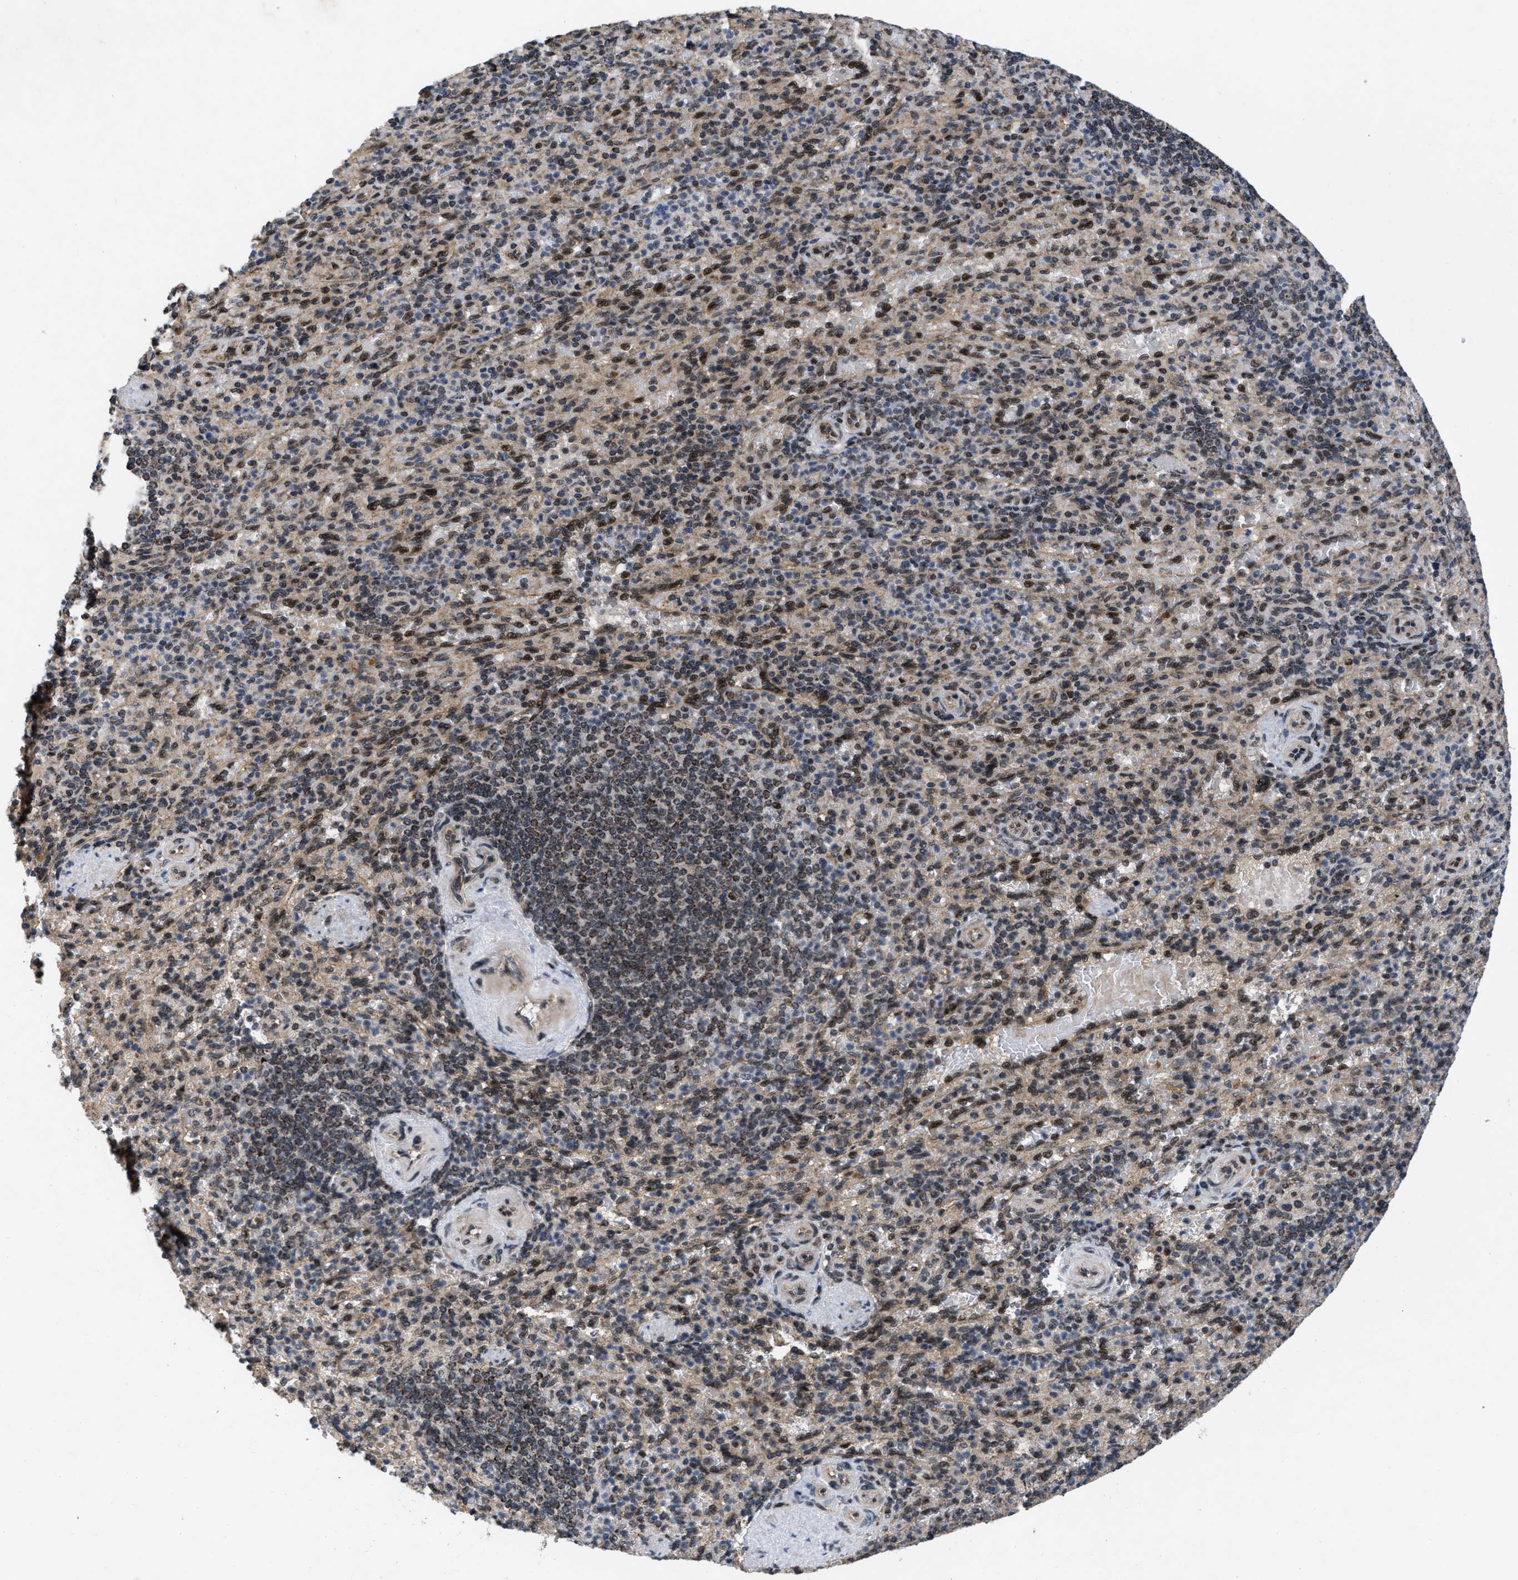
{"staining": {"intensity": "moderate", "quantity": "25%-75%", "location": "cytoplasmic/membranous,nuclear"}, "tissue": "spleen", "cell_type": "Cells in red pulp", "image_type": "normal", "snomed": [{"axis": "morphology", "description": "Normal tissue, NOS"}, {"axis": "topography", "description": "Spleen"}], "caption": "Cells in red pulp show medium levels of moderate cytoplasmic/membranous,nuclear positivity in about 25%-75% of cells in unremarkable spleen.", "gene": "ZNHIT1", "patient": {"sex": "female", "age": 74}}